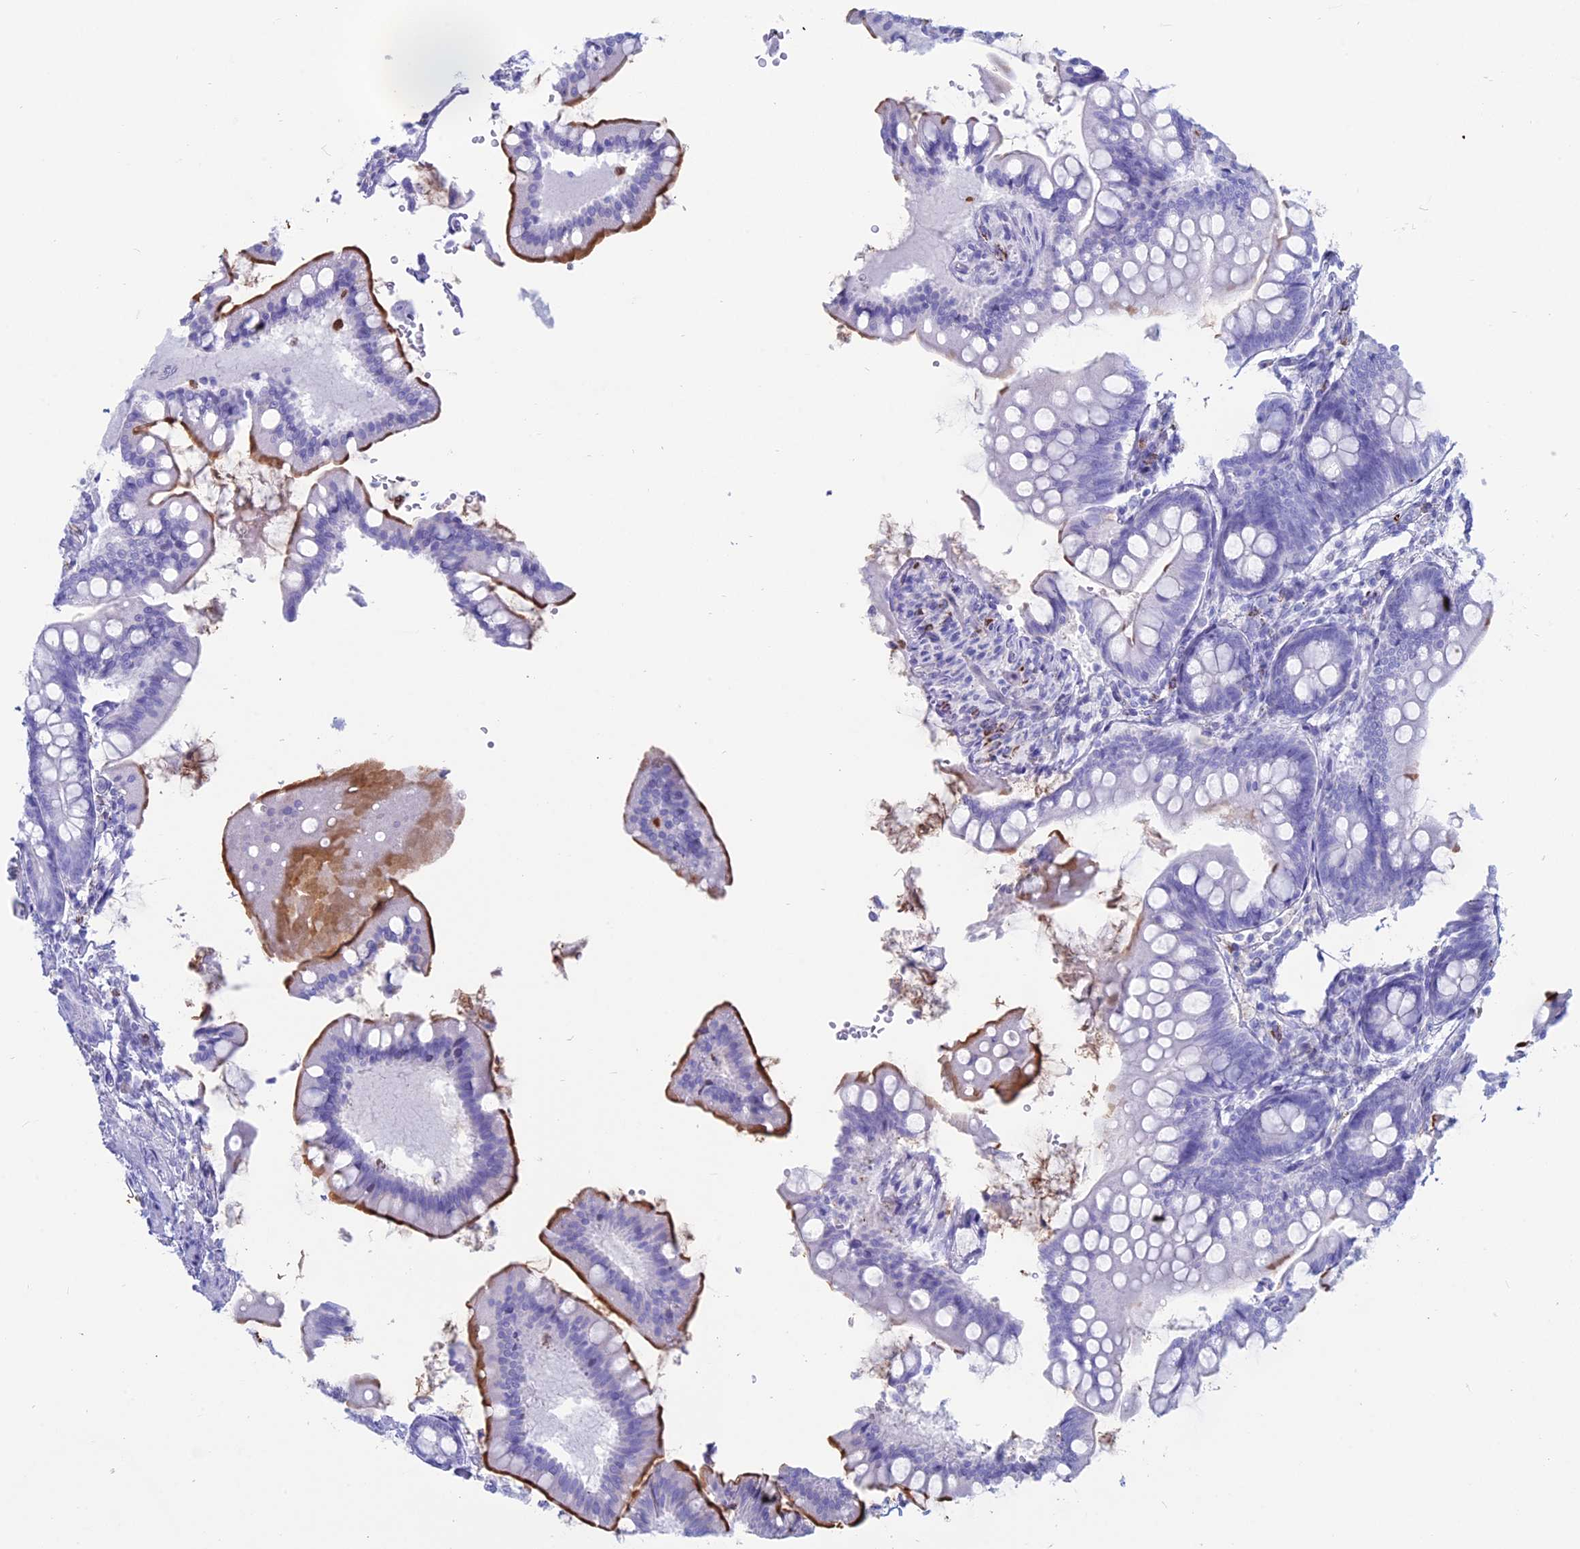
{"staining": {"intensity": "moderate", "quantity": "<25%", "location": "cytoplasmic/membranous"}, "tissue": "small intestine", "cell_type": "Glandular cells", "image_type": "normal", "snomed": [{"axis": "morphology", "description": "Normal tissue, NOS"}, {"axis": "topography", "description": "Small intestine"}], "caption": "This is a micrograph of immunohistochemistry (IHC) staining of unremarkable small intestine, which shows moderate positivity in the cytoplasmic/membranous of glandular cells.", "gene": "OR2AE1", "patient": {"sex": "male", "age": 7}}